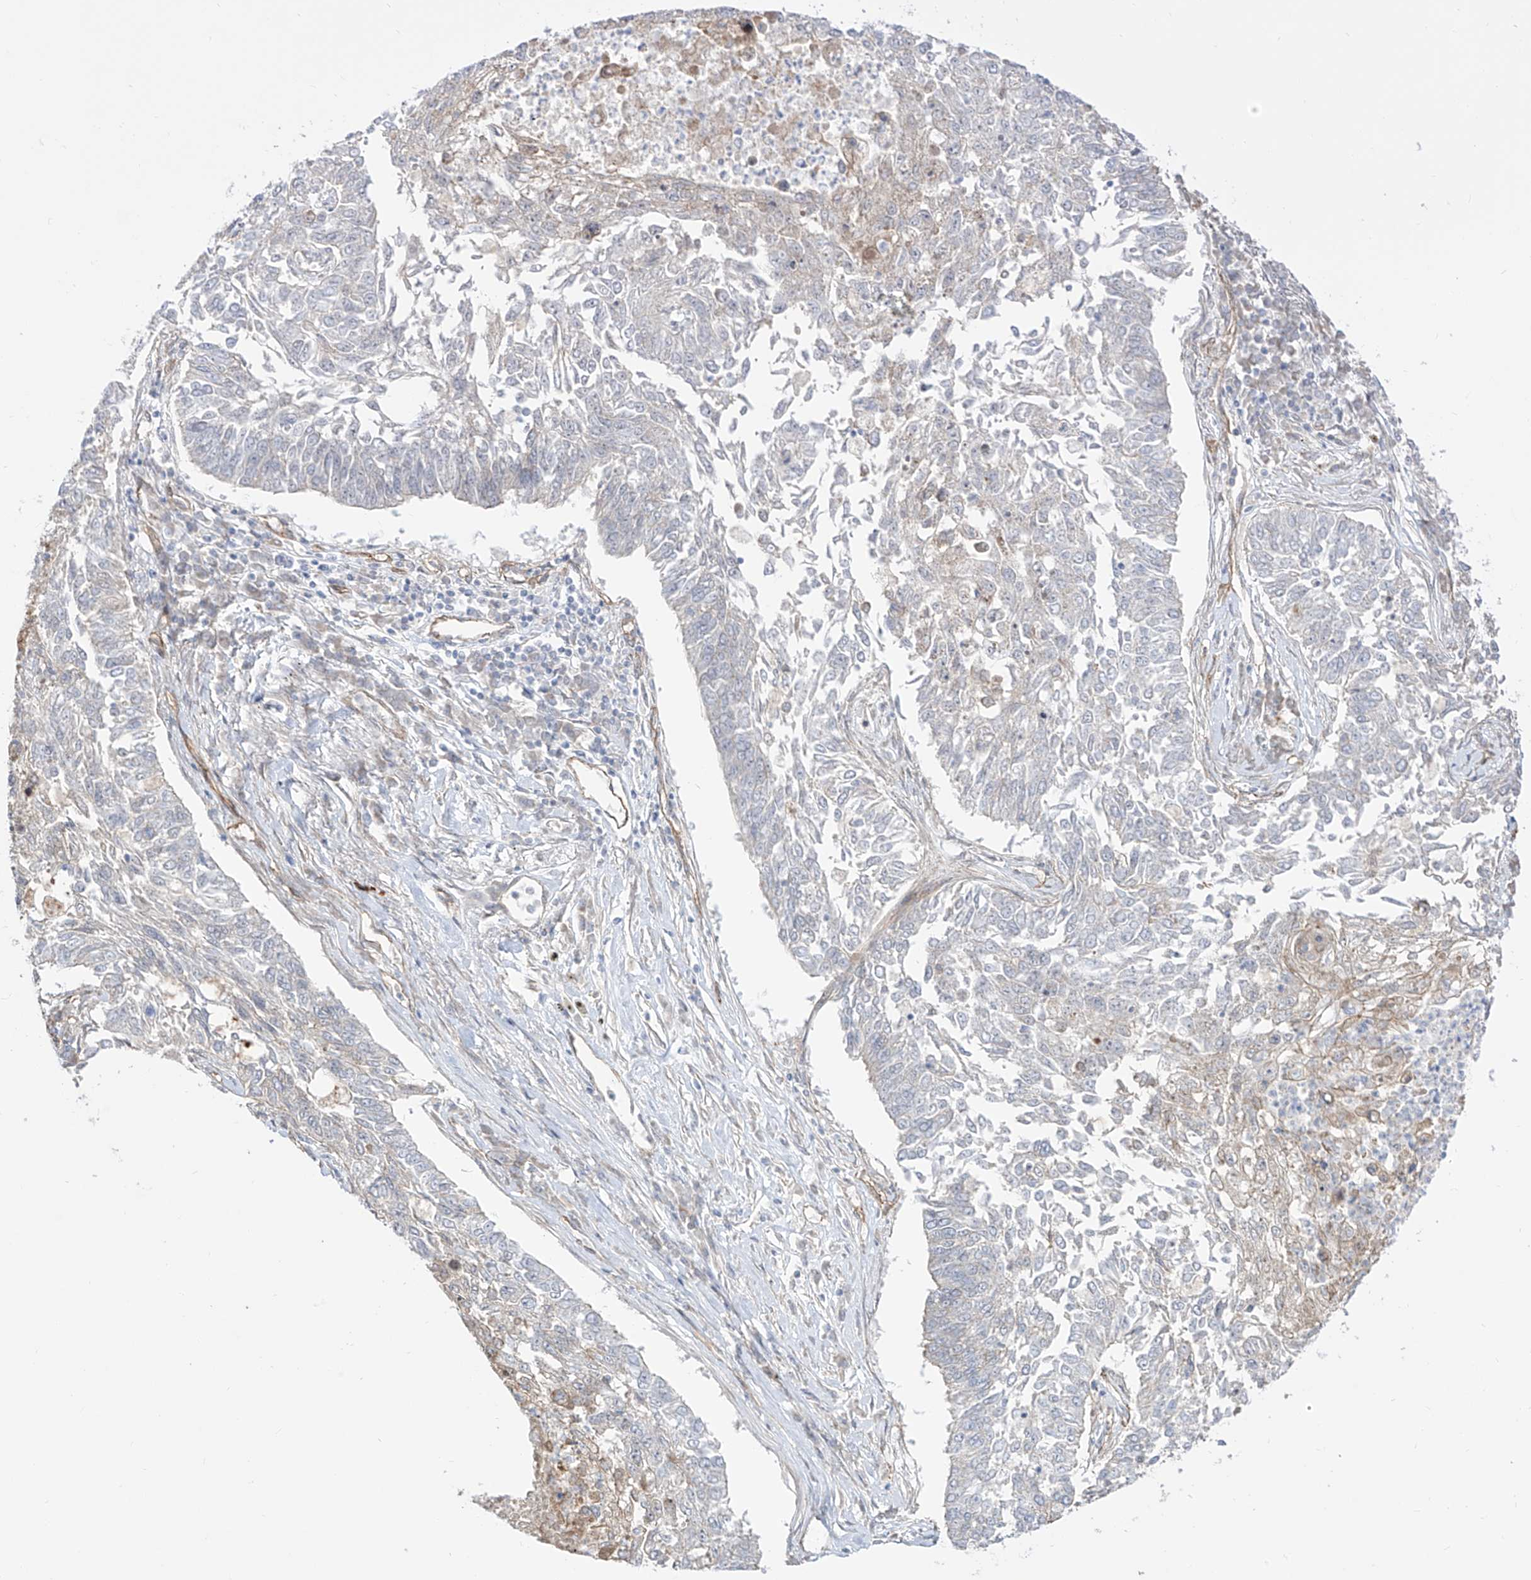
{"staining": {"intensity": "negative", "quantity": "none", "location": "none"}, "tissue": "lung cancer", "cell_type": "Tumor cells", "image_type": "cancer", "snomed": [{"axis": "morphology", "description": "Normal tissue, NOS"}, {"axis": "morphology", "description": "Squamous cell carcinoma, NOS"}, {"axis": "topography", "description": "Cartilage tissue"}, {"axis": "topography", "description": "Bronchus"}, {"axis": "topography", "description": "Lung"}], "caption": "Protein analysis of lung squamous cell carcinoma shows no significant expression in tumor cells.", "gene": "ZNF180", "patient": {"sex": "female", "age": 49}}